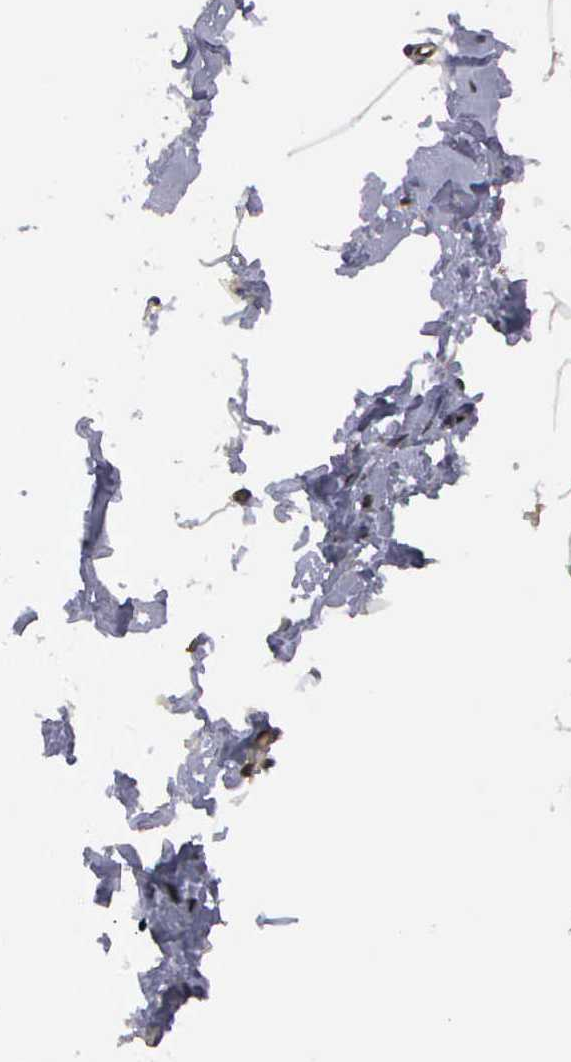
{"staining": {"intensity": "negative", "quantity": "none", "location": "none"}, "tissue": "adipose tissue", "cell_type": "Adipocytes", "image_type": "normal", "snomed": [{"axis": "morphology", "description": "Normal tissue, NOS"}, {"axis": "topography", "description": "Breast"}], "caption": "This histopathology image is of normal adipose tissue stained with immunohistochemistry to label a protein in brown with the nuclei are counter-stained blue. There is no staining in adipocytes. The staining was performed using DAB to visualize the protein expression in brown, while the nuclei were stained in blue with hematoxylin (Magnification: 20x).", "gene": "ZBTB33", "patient": {"sex": "female", "age": 45}}